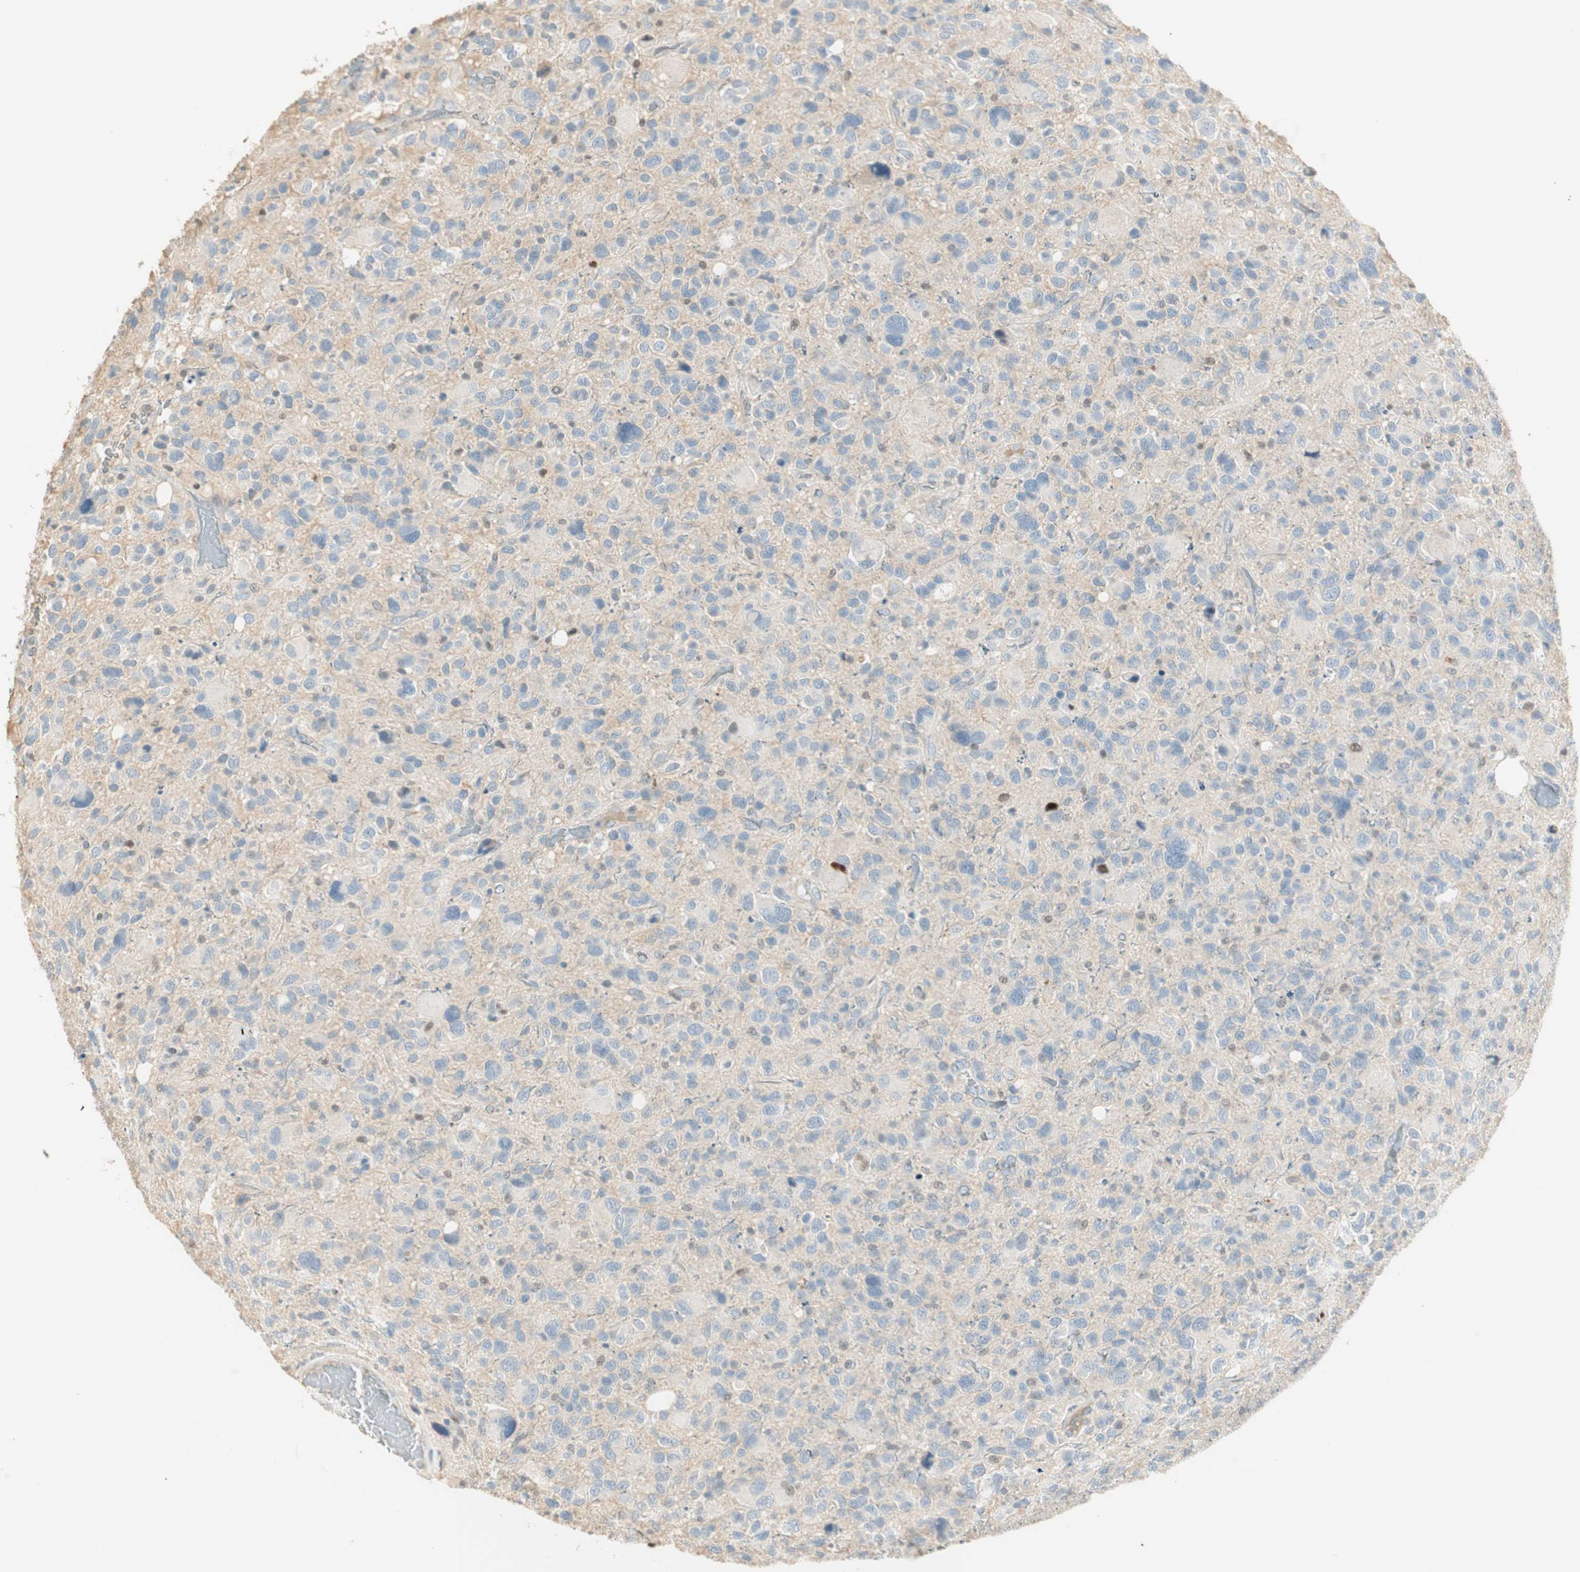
{"staining": {"intensity": "negative", "quantity": "none", "location": "none"}, "tissue": "glioma", "cell_type": "Tumor cells", "image_type": "cancer", "snomed": [{"axis": "morphology", "description": "Glioma, malignant, High grade"}, {"axis": "topography", "description": "Brain"}], "caption": "Tumor cells show no significant protein positivity in malignant high-grade glioma.", "gene": "RUNX2", "patient": {"sex": "male", "age": 48}}